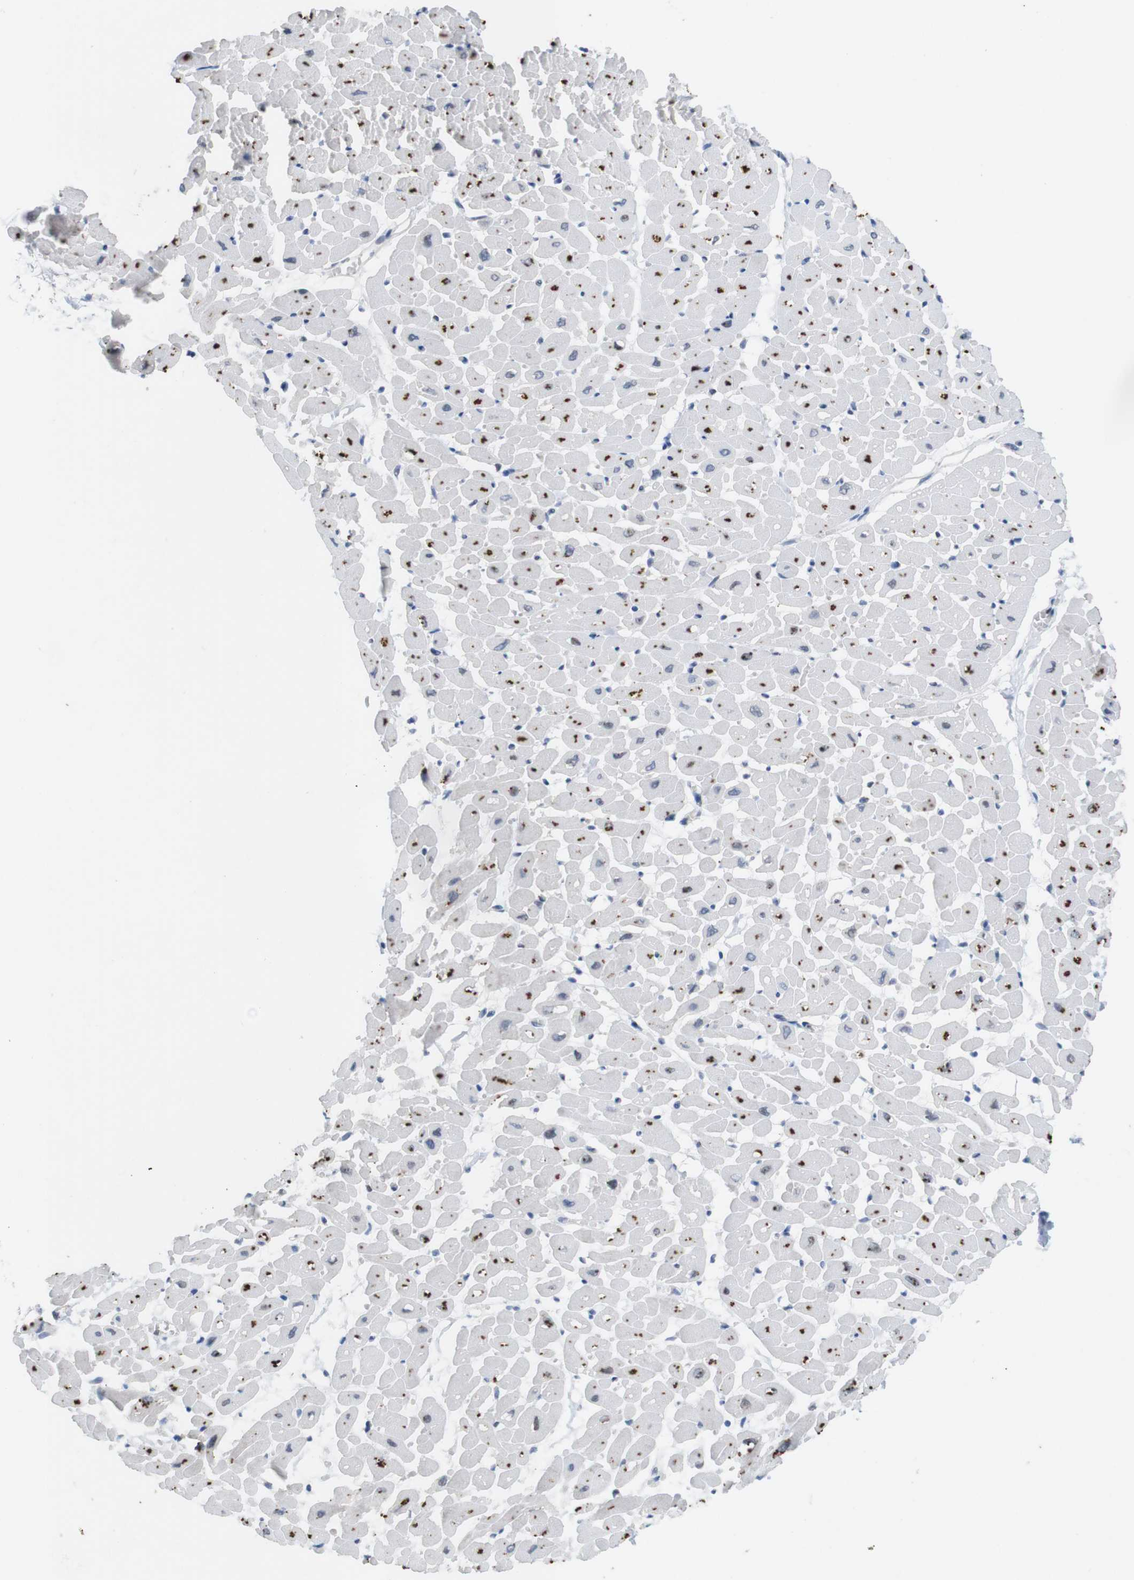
{"staining": {"intensity": "strong", "quantity": "25%-75%", "location": "cytoplasmic/membranous"}, "tissue": "heart muscle", "cell_type": "Cardiomyocytes", "image_type": "normal", "snomed": [{"axis": "morphology", "description": "Normal tissue, NOS"}, {"axis": "topography", "description": "Heart"}], "caption": "IHC image of unremarkable human heart muscle stained for a protein (brown), which exhibits high levels of strong cytoplasmic/membranous positivity in approximately 25%-75% of cardiomyocytes.", "gene": "KPNA2", "patient": {"sex": "male", "age": 45}}